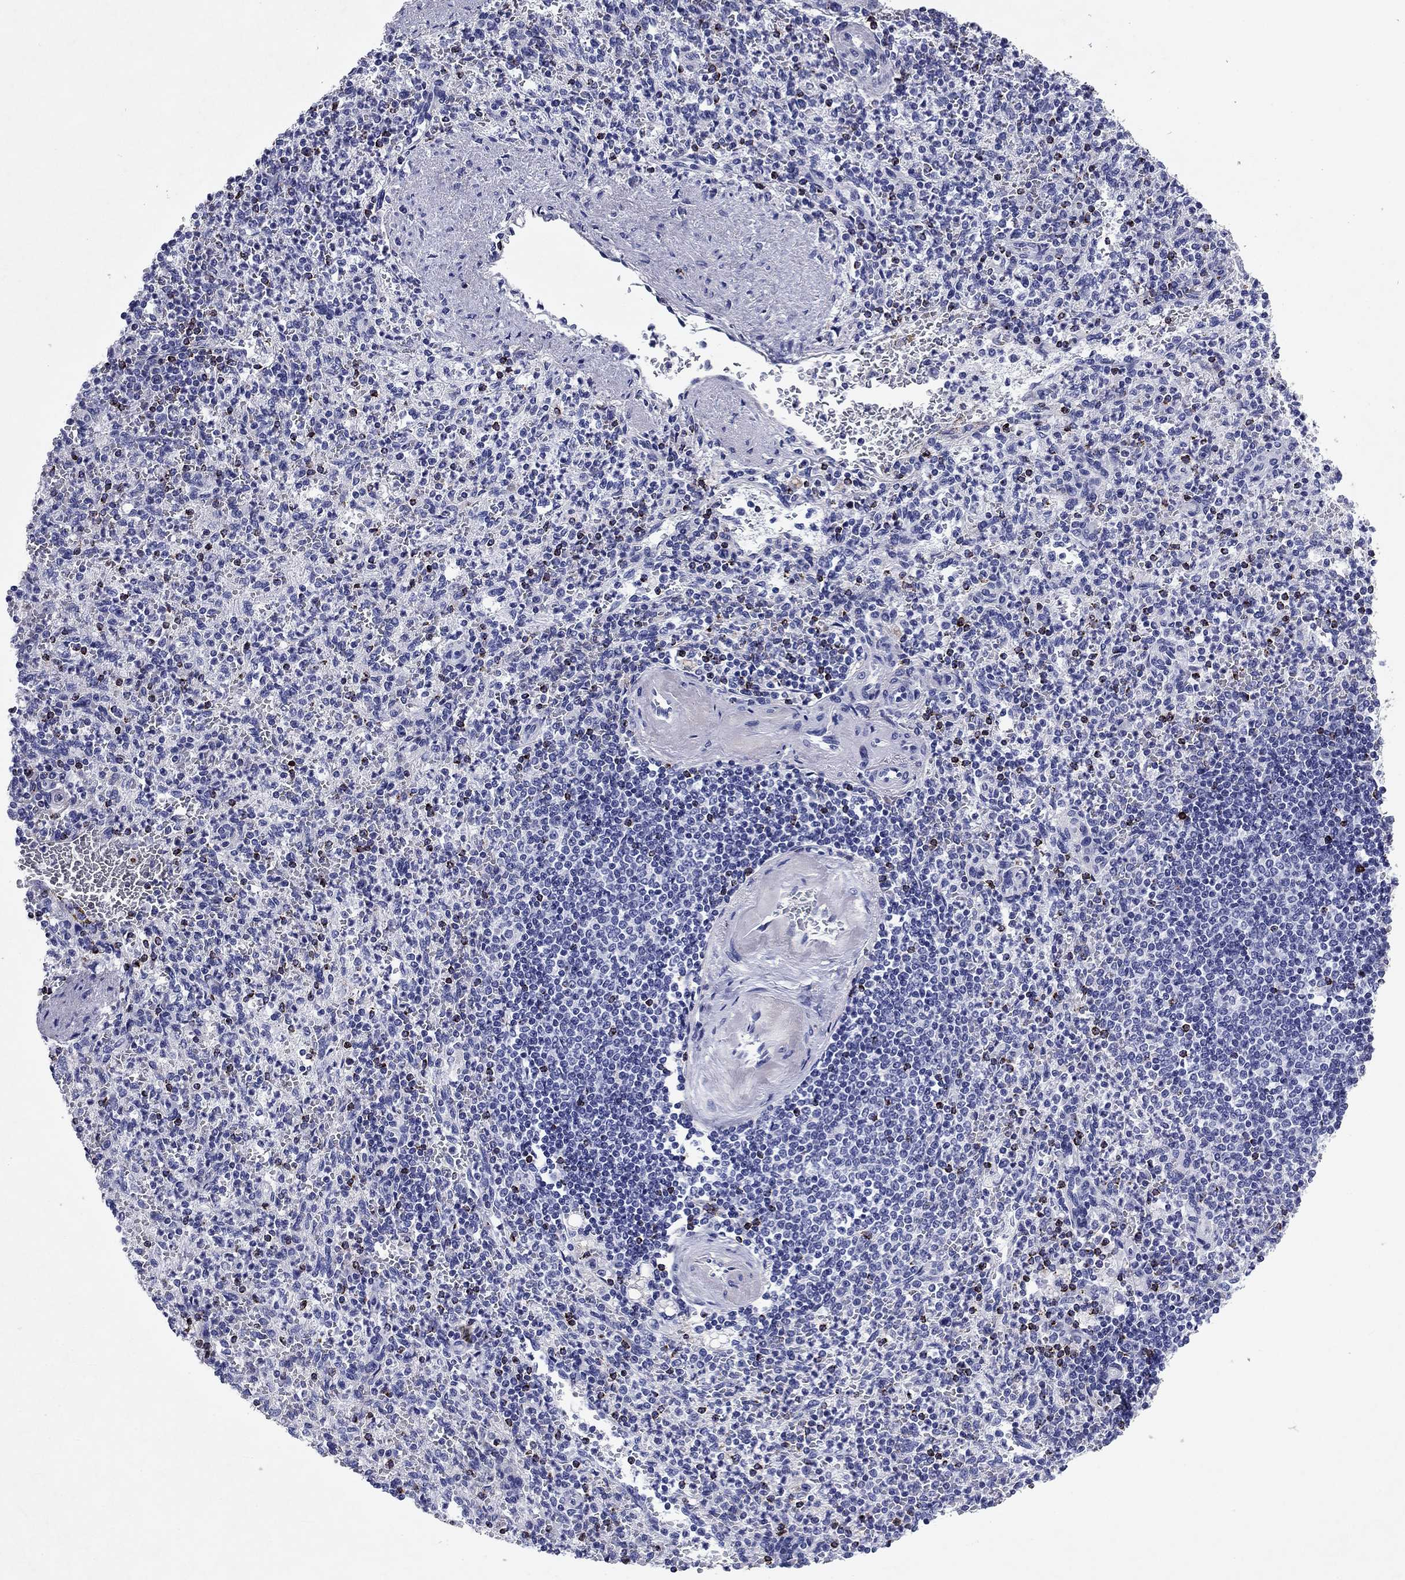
{"staining": {"intensity": "moderate", "quantity": "<25%", "location": "cytoplasmic/membranous"}, "tissue": "spleen", "cell_type": "Cells in red pulp", "image_type": "normal", "snomed": [{"axis": "morphology", "description": "Normal tissue, NOS"}, {"axis": "topography", "description": "Spleen"}], "caption": "High-magnification brightfield microscopy of benign spleen stained with DAB (brown) and counterstained with hematoxylin (blue). cells in red pulp exhibit moderate cytoplasmic/membranous positivity is present in about<25% of cells.", "gene": "GZMK", "patient": {"sex": "female", "age": 74}}